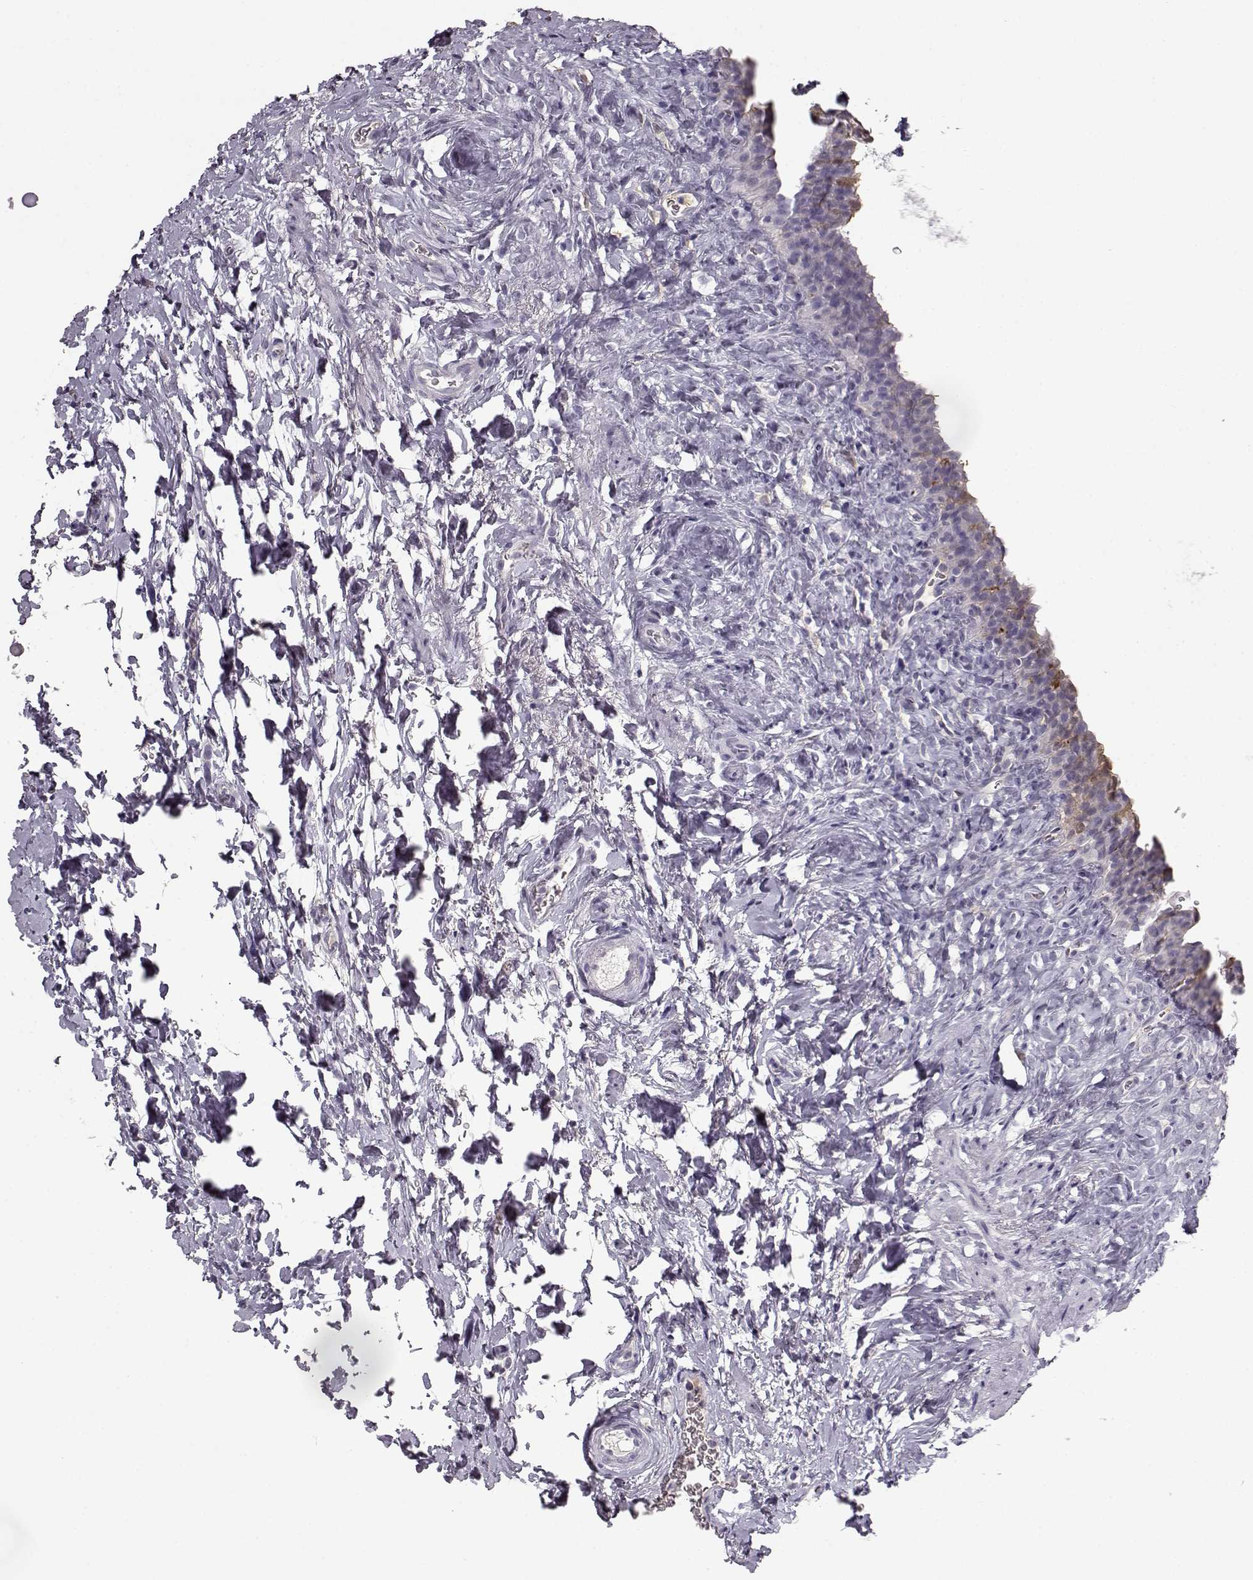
{"staining": {"intensity": "negative", "quantity": "none", "location": "none"}, "tissue": "urinary bladder", "cell_type": "Urothelial cells", "image_type": "normal", "snomed": [{"axis": "morphology", "description": "Normal tissue, NOS"}, {"axis": "topography", "description": "Urinary bladder"}], "caption": "Image shows no protein expression in urothelial cells of unremarkable urinary bladder.", "gene": "SEMG2", "patient": {"sex": "male", "age": 76}}